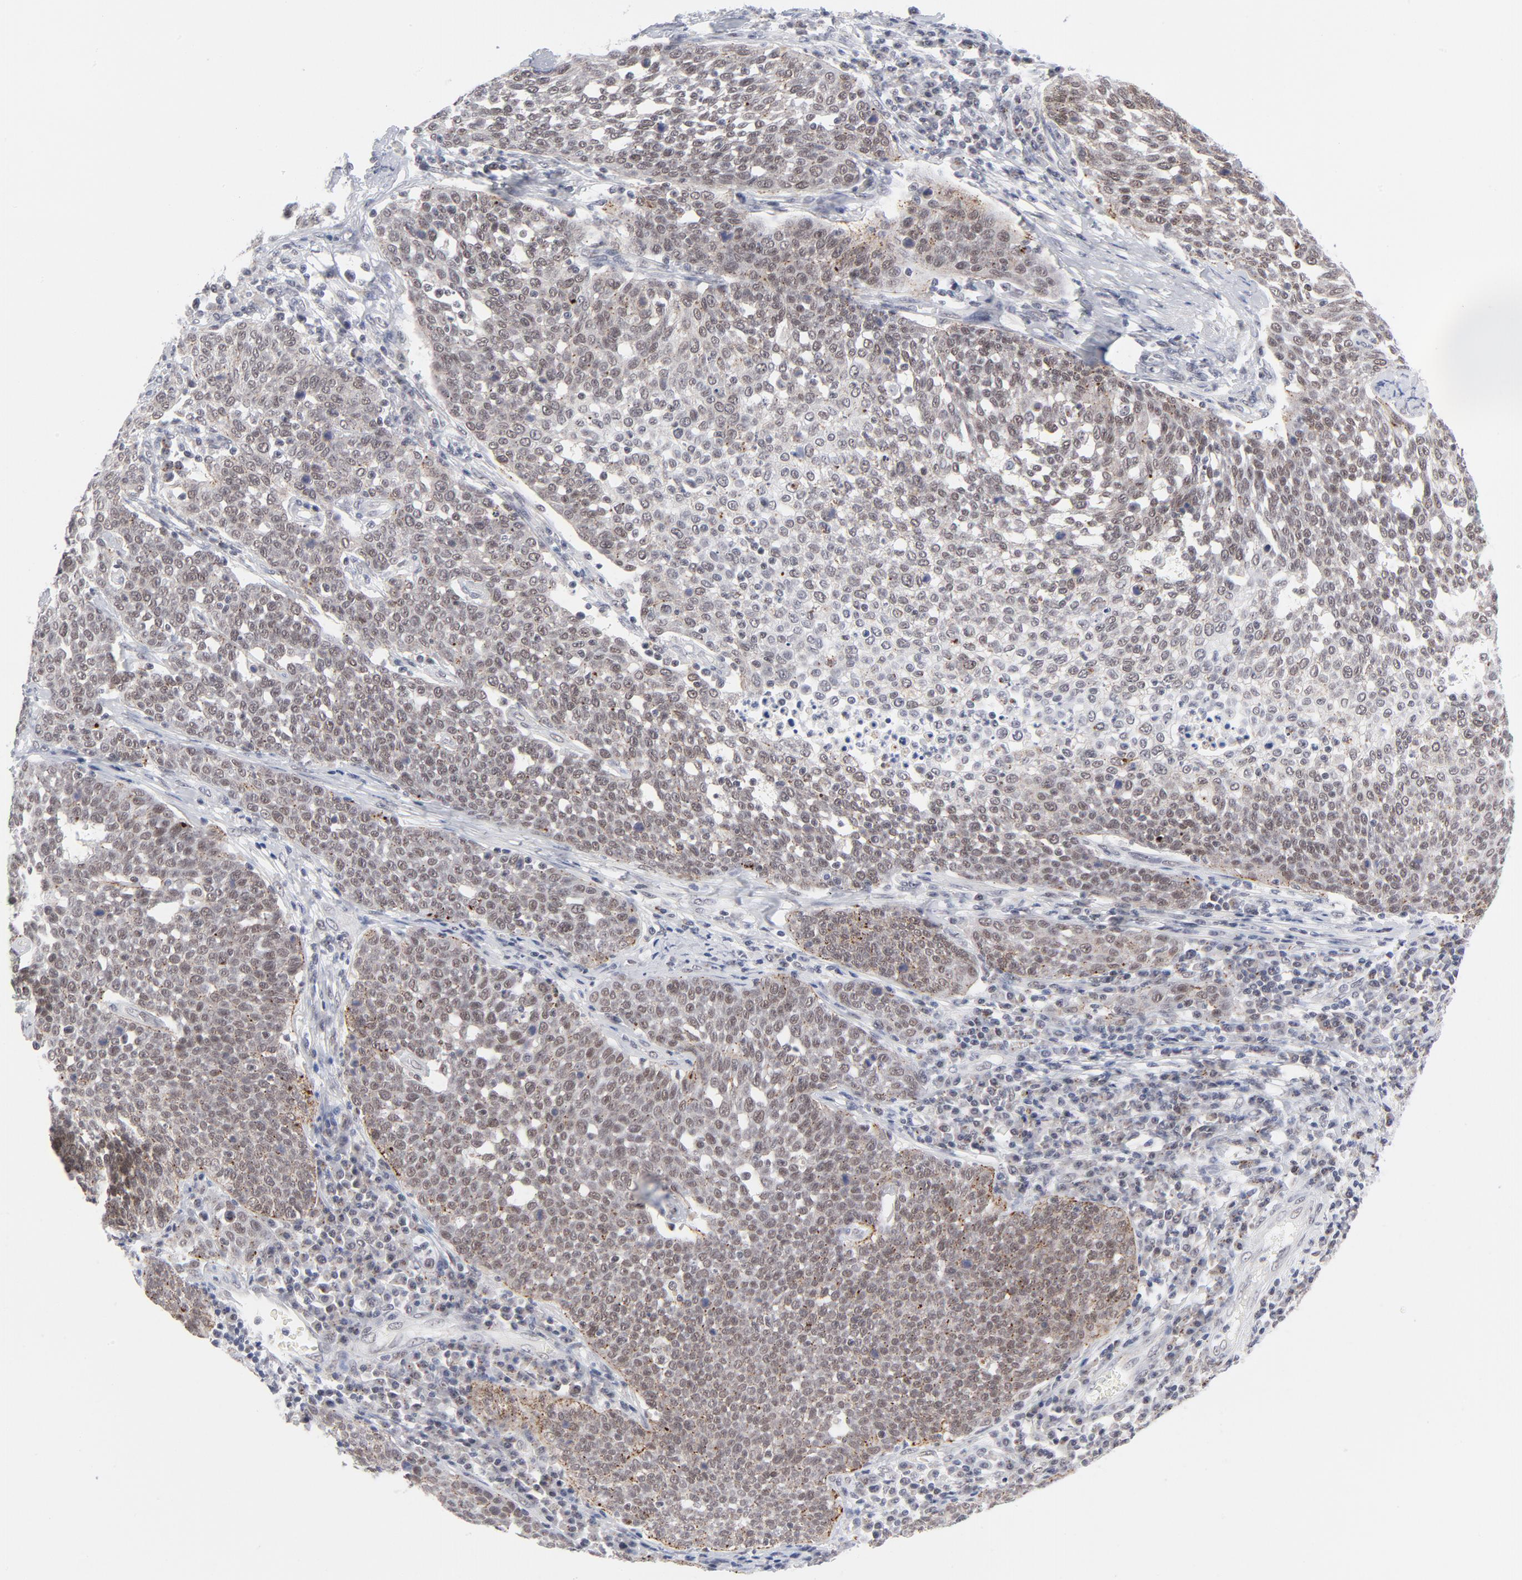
{"staining": {"intensity": "weak", "quantity": ">75%", "location": "cytoplasmic/membranous,nuclear"}, "tissue": "cervical cancer", "cell_type": "Tumor cells", "image_type": "cancer", "snomed": [{"axis": "morphology", "description": "Squamous cell carcinoma, NOS"}, {"axis": "topography", "description": "Cervix"}], "caption": "Immunohistochemical staining of cervical squamous cell carcinoma demonstrates low levels of weak cytoplasmic/membranous and nuclear staining in about >75% of tumor cells. (DAB (3,3'-diaminobenzidine) = brown stain, brightfield microscopy at high magnification).", "gene": "BAP1", "patient": {"sex": "female", "age": 34}}